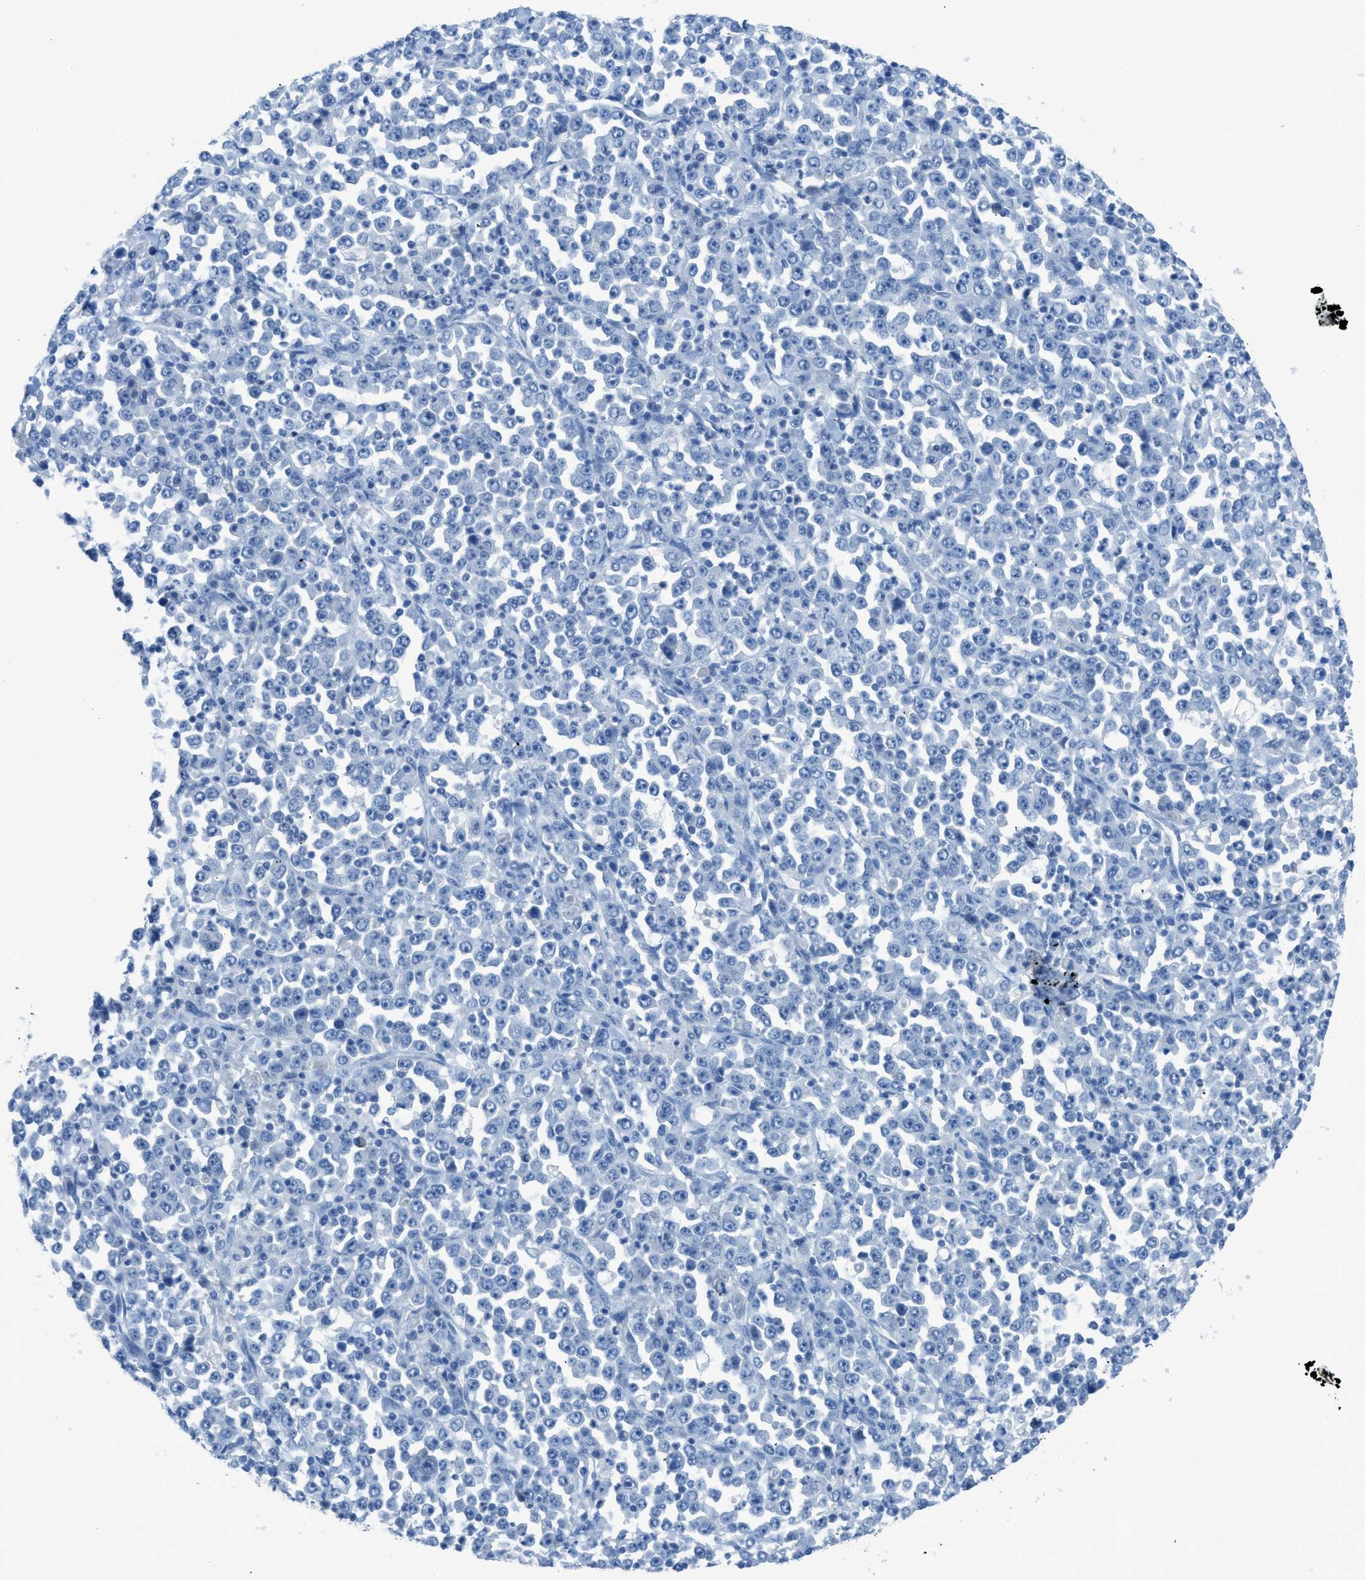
{"staining": {"intensity": "negative", "quantity": "none", "location": "none"}, "tissue": "stomach cancer", "cell_type": "Tumor cells", "image_type": "cancer", "snomed": [{"axis": "morphology", "description": "Normal tissue, NOS"}, {"axis": "morphology", "description": "Adenocarcinoma, NOS"}, {"axis": "topography", "description": "Stomach, upper"}, {"axis": "topography", "description": "Stomach"}], "caption": "Immunohistochemical staining of stomach cancer exhibits no significant staining in tumor cells.", "gene": "ACAN", "patient": {"sex": "male", "age": 59}}